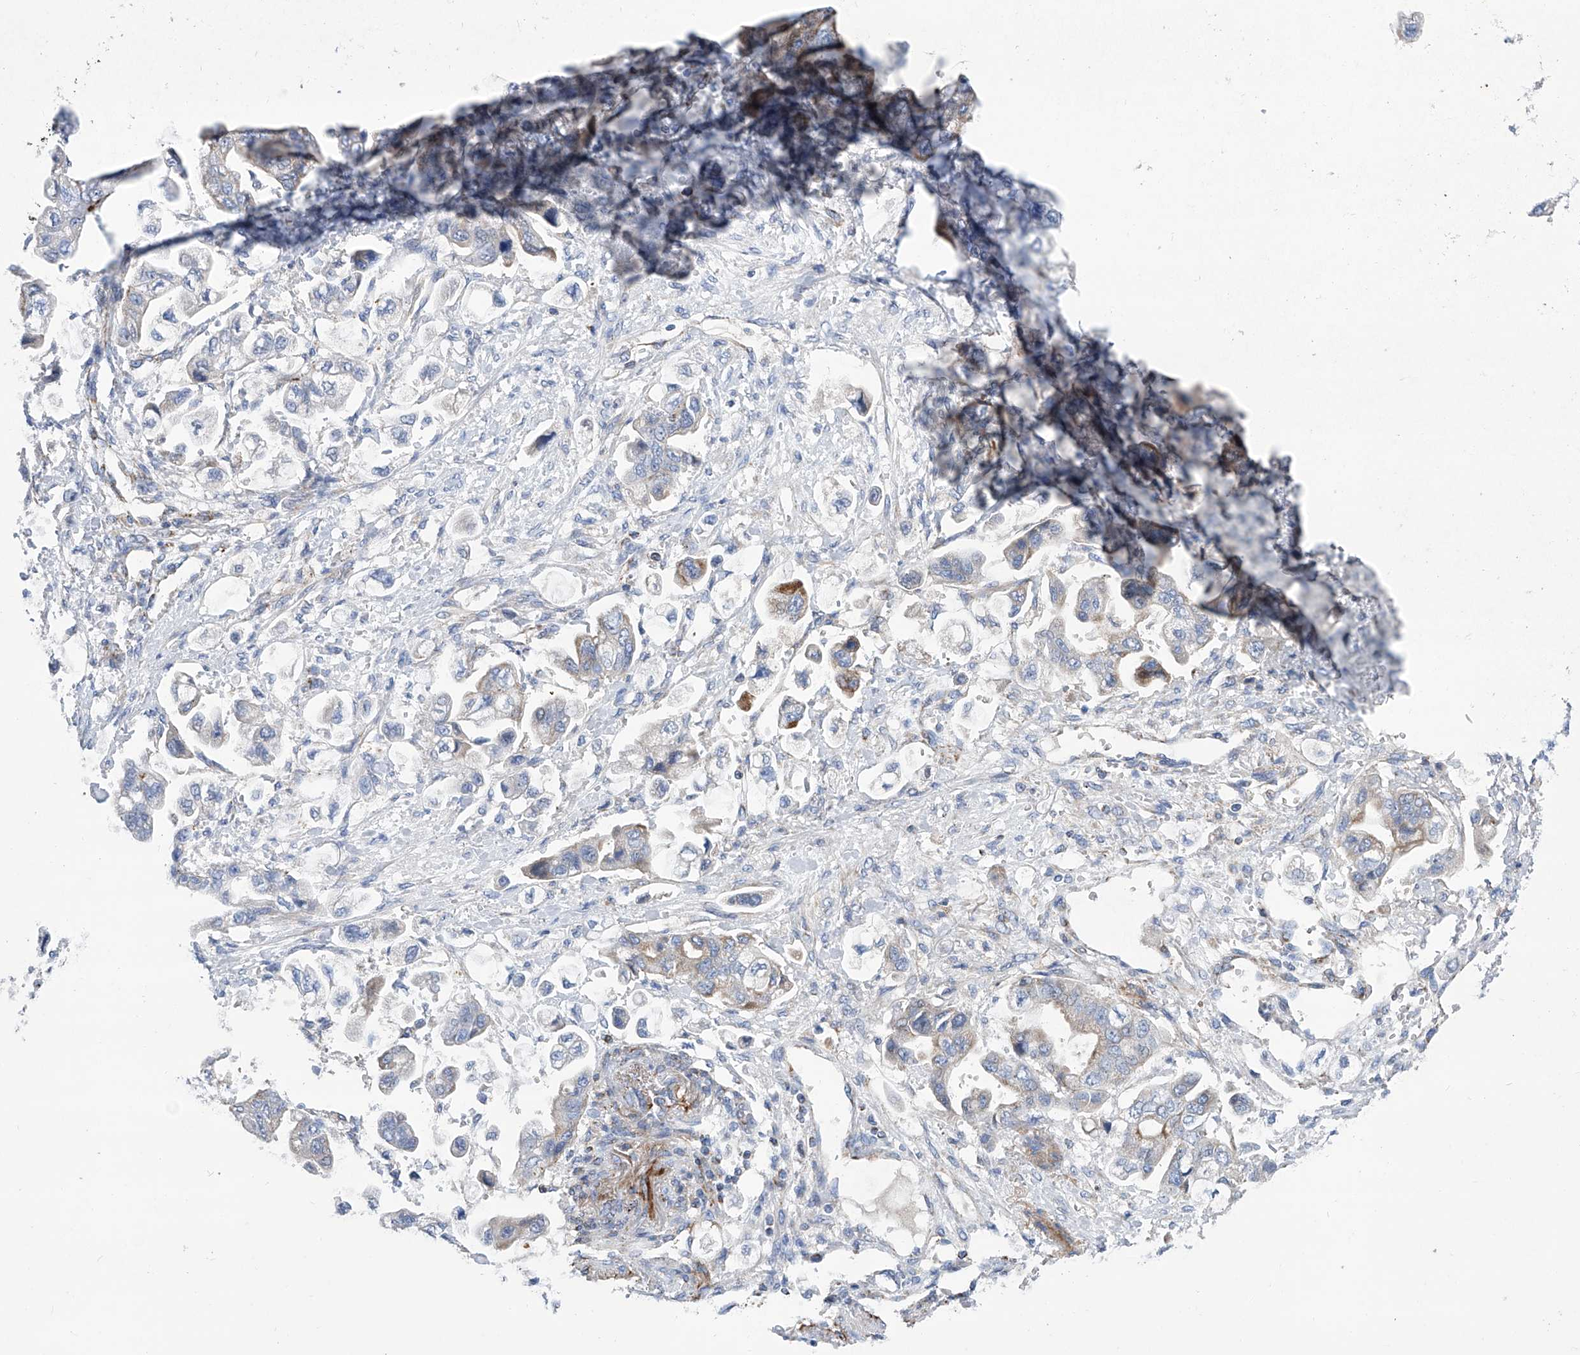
{"staining": {"intensity": "moderate", "quantity": "<25%", "location": "cytoplasmic/membranous"}, "tissue": "stomach cancer", "cell_type": "Tumor cells", "image_type": "cancer", "snomed": [{"axis": "morphology", "description": "Adenocarcinoma, NOS"}, {"axis": "topography", "description": "Stomach"}], "caption": "Moderate cytoplasmic/membranous positivity for a protein is identified in approximately <25% of tumor cells of stomach cancer (adenocarcinoma) using immunohistochemistry.", "gene": "SRBD1", "patient": {"sex": "male", "age": 62}}